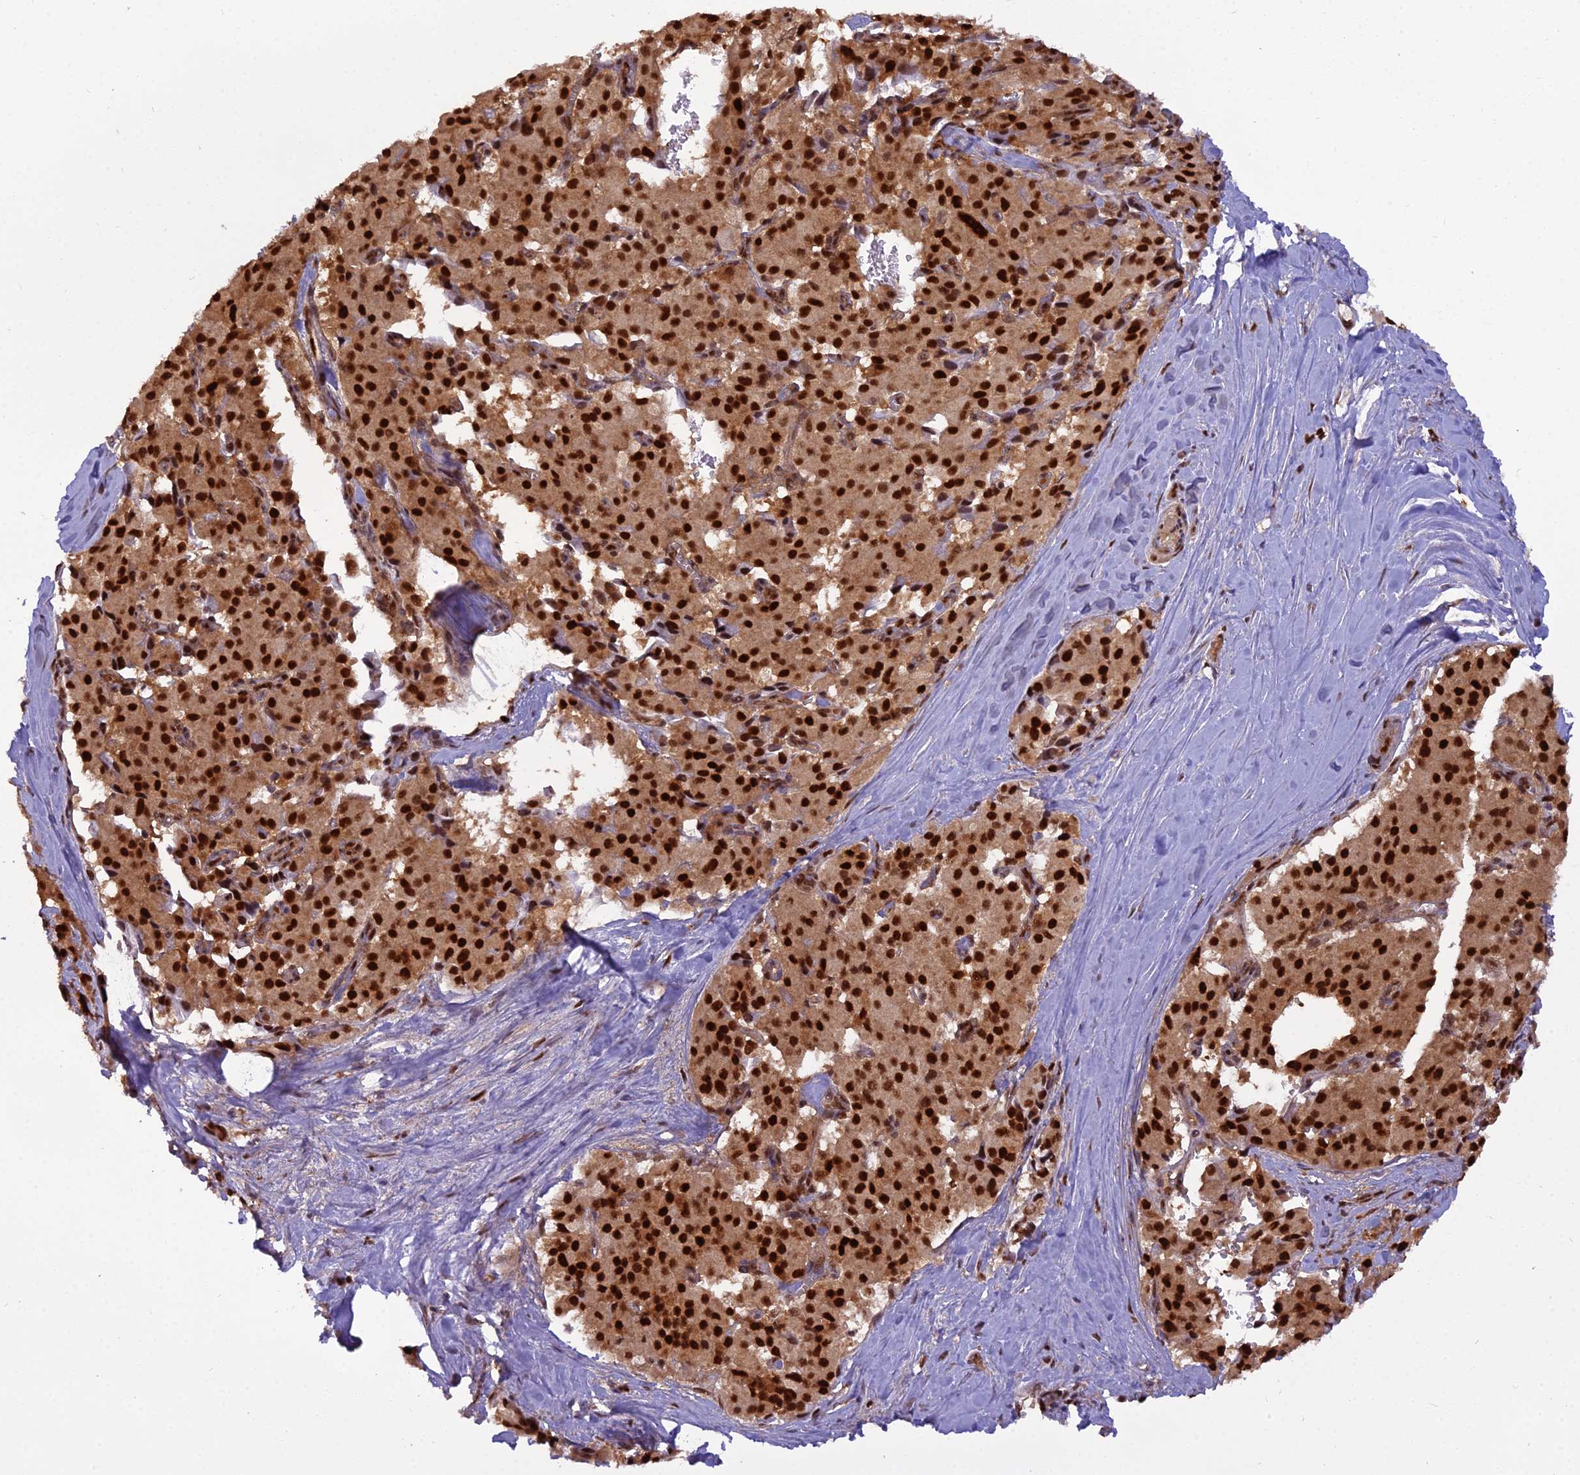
{"staining": {"intensity": "strong", "quantity": ">75%", "location": "nuclear"}, "tissue": "pancreatic cancer", "cell_type": "Tumor cells", "image_type": "cancer", "snomed": [{"axis": "morphology", "description": "Adenocarcinoma, NOS"}, {"axis": "topography", "description": "Pancreas"}], "caption": "Pancreatic adenocarcinoma stained for a protein (brown) exhibits strong nuclear positive staining in approximately >75% of tumor cells.", "gene": "NPEPL1", "patient": {"sex": "male", "age": 65}}